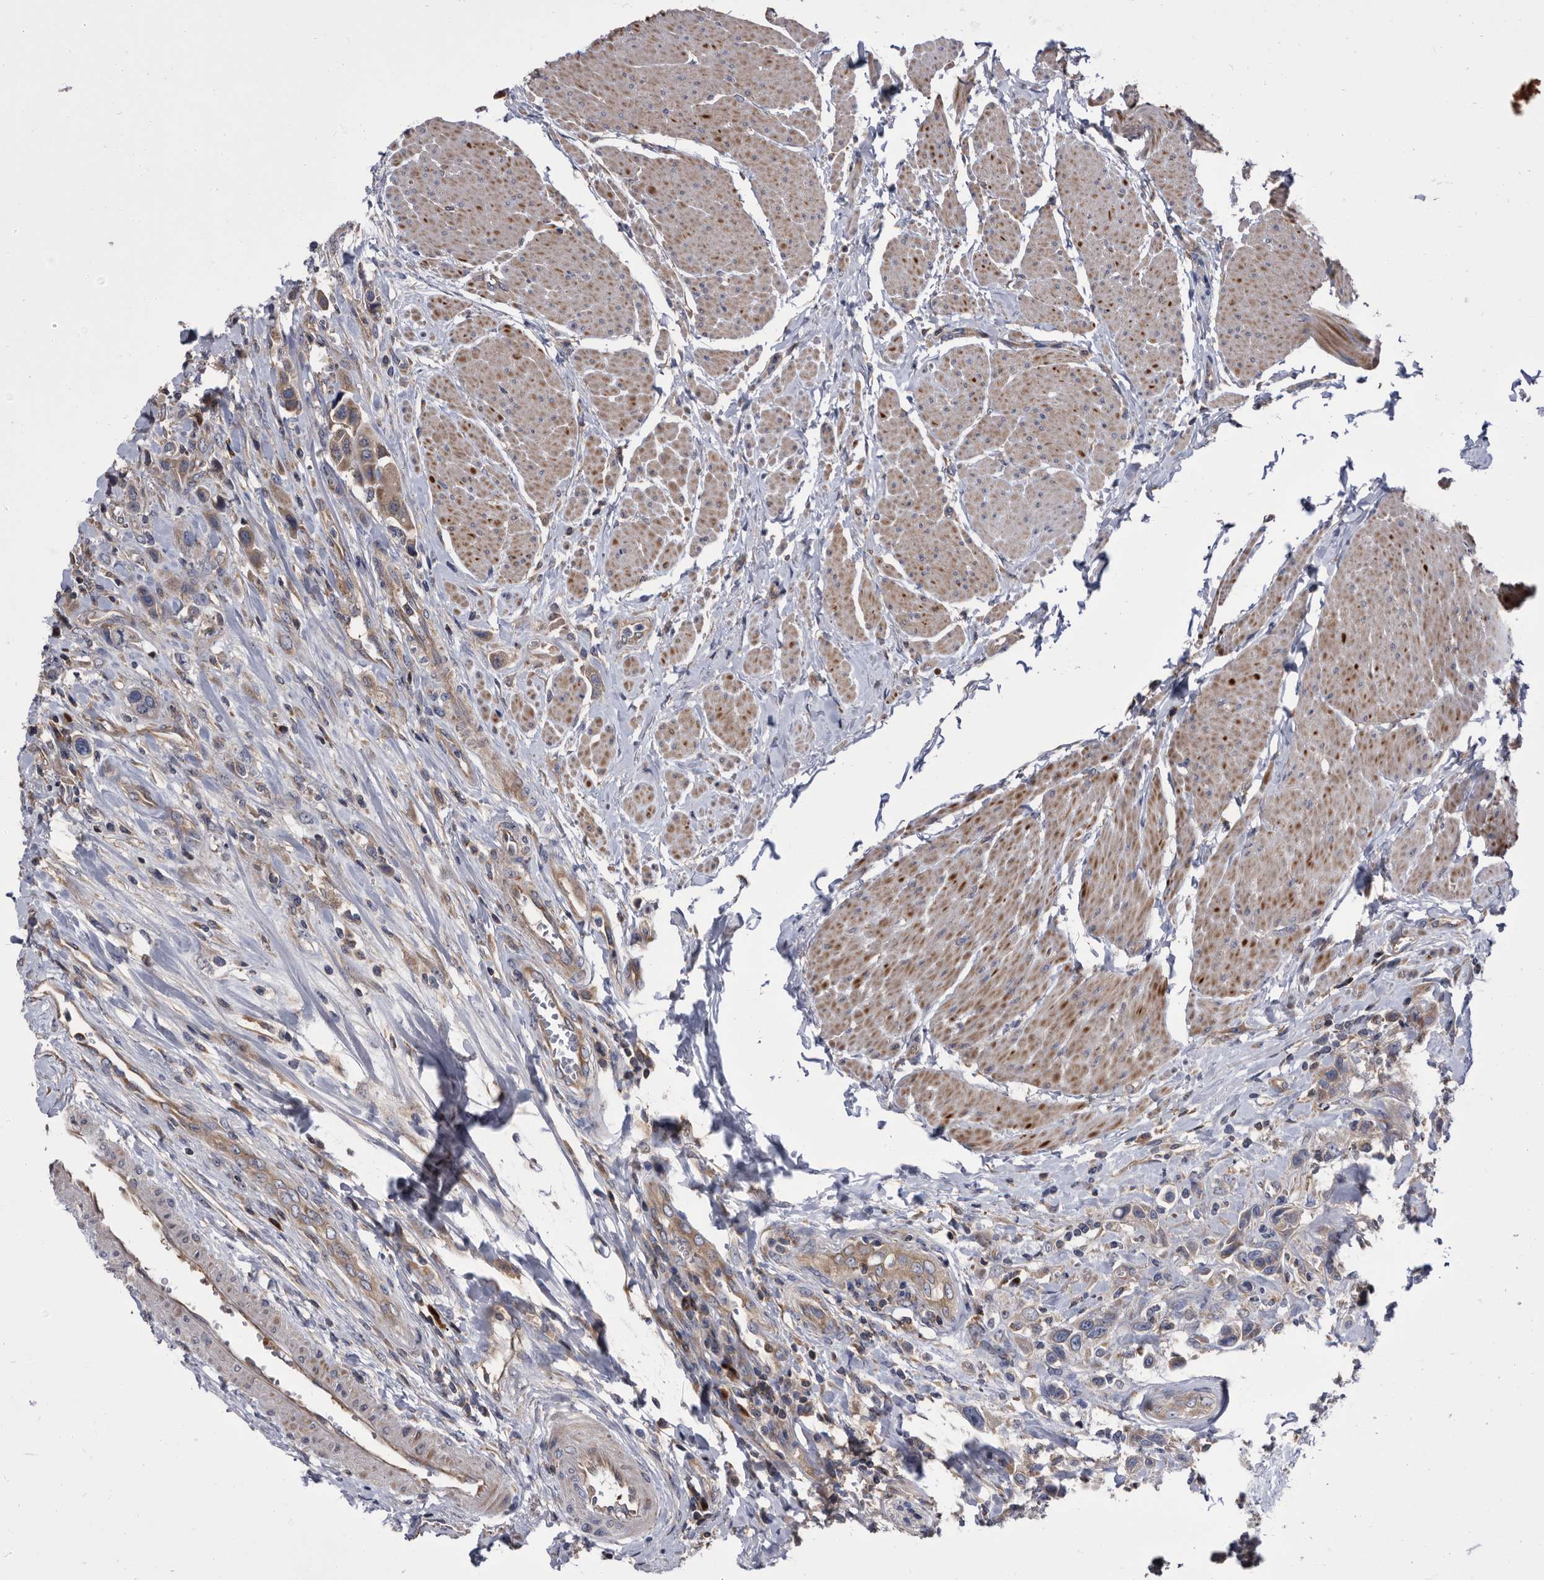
{"staining": {"intensity": "weak", "quantity": ">75%", "location": "cytoplasmic/membranous"}, "tissue": "urothelial cancer", "cell_type": "Tumor cells", "image_type": "cancer", "snomed": [{"axis": "morphology", "description": "Urothelial carcinoma, High grade"}, {"axis": "topography", "description": "Urinary bladder"}], "caption": "Tumor cells demonstrate low levels of weak cytoplasmic/membranous staining in approximately >75% of cells in human urothelial cancer.", "gene": "DTNBP1", "patient": {"sex": "male", "age": 50}}